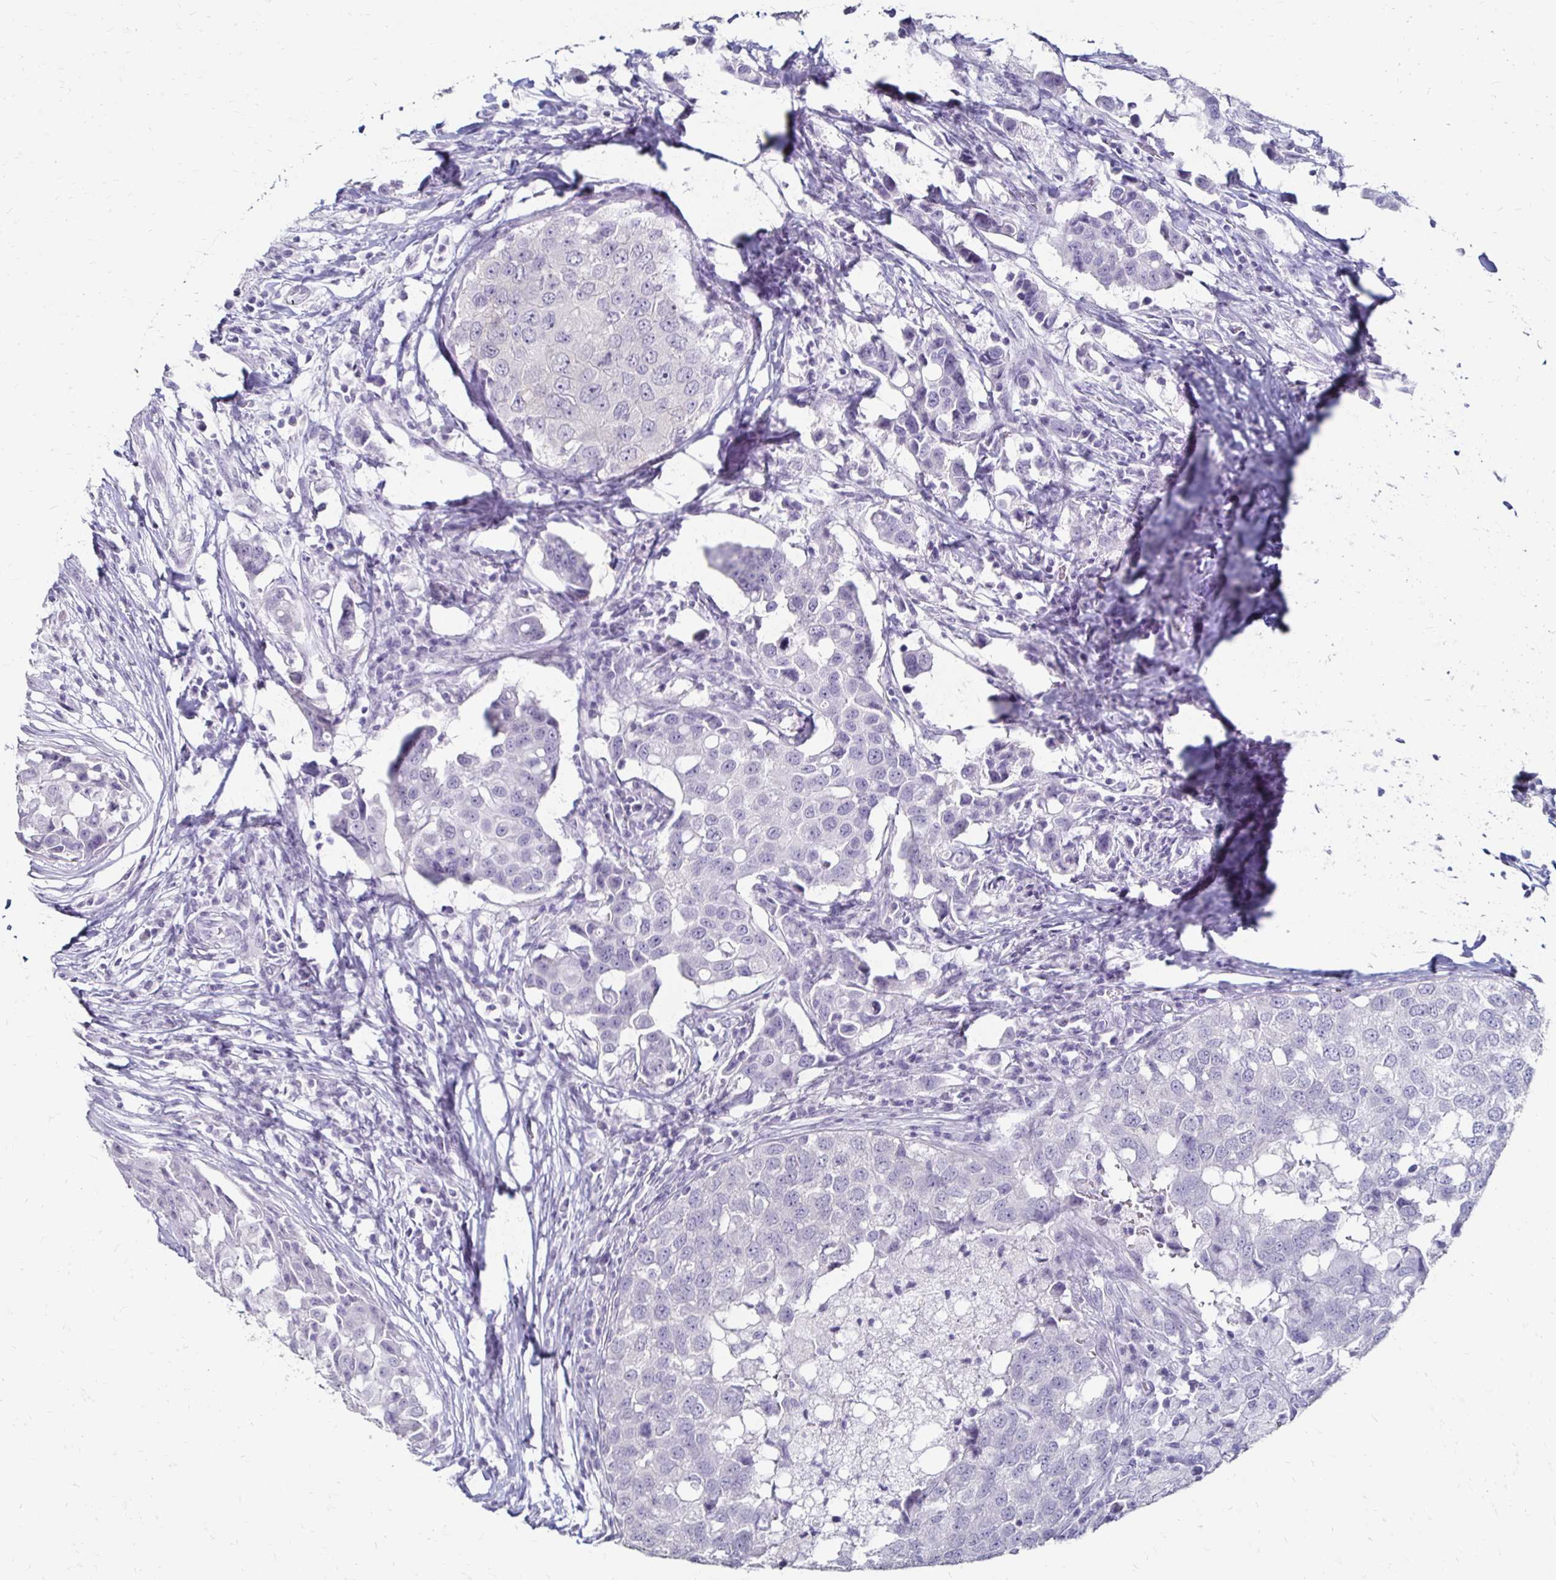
{"staining": {"intensity": "negative", "quantity": "none", "location": "none"}, "tissue": "breast cancer", "cell_type": "Tumor cells", "image_type": "cancer", "snomed": [{"axis": "morphology", "description": "Duct carcinoma"}, {"axis": "topography", "description": "Breast"}], "caption": "High power microscopy histopathology image of an IHC image of breast cancer (infiltrating ductal carcinoma), revealing no significant staining in tumor cells.", "gene": "TOMM34", "patient": {"sex": "female", "age": 27}}